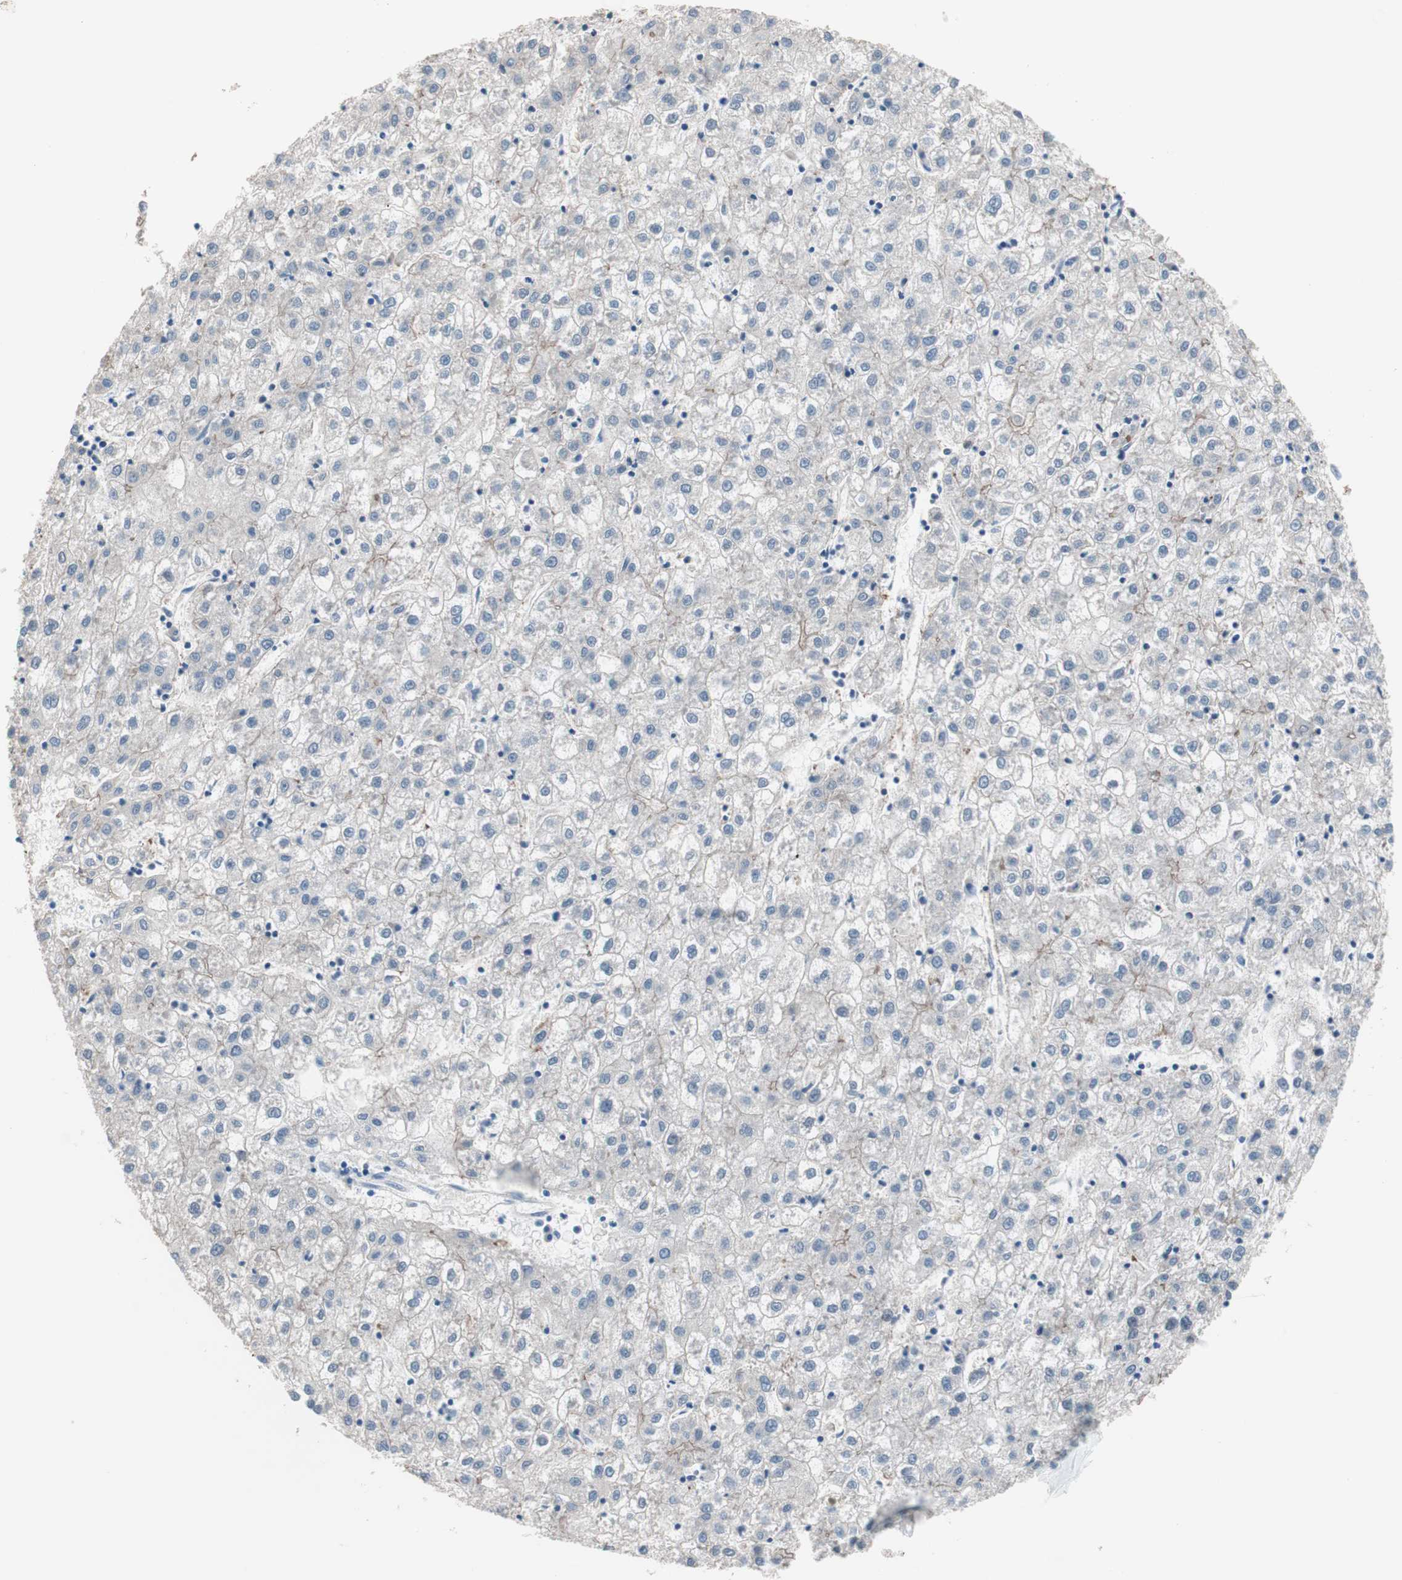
{"staining": {"intensity": "weak", "quantity": "25%-75%", "location": "cytoplasmic/membranous"}, "tissue": "liver cancer", "cell_type": "Tumor cells", "image_type": "cancer", "snomed": [{"axis": "morphology", "description": "Carcinoma, Hepatocellular, NOS"}, {"axis": "topography", "description": "Liver"}], "caption": "High-magnification brightfield microscopy of hepatocellular carcinoma (liver) stained with DAB (3,3'-diaminobenzidine) (brown) and counterstained with hematoxylin (blue). tumor cells exhibit weak cytoplasmic/membranous staining is seen in about25%-75% of cells.", "gene": "VIL1", "patient": {"sex": "male", "age": 72}}